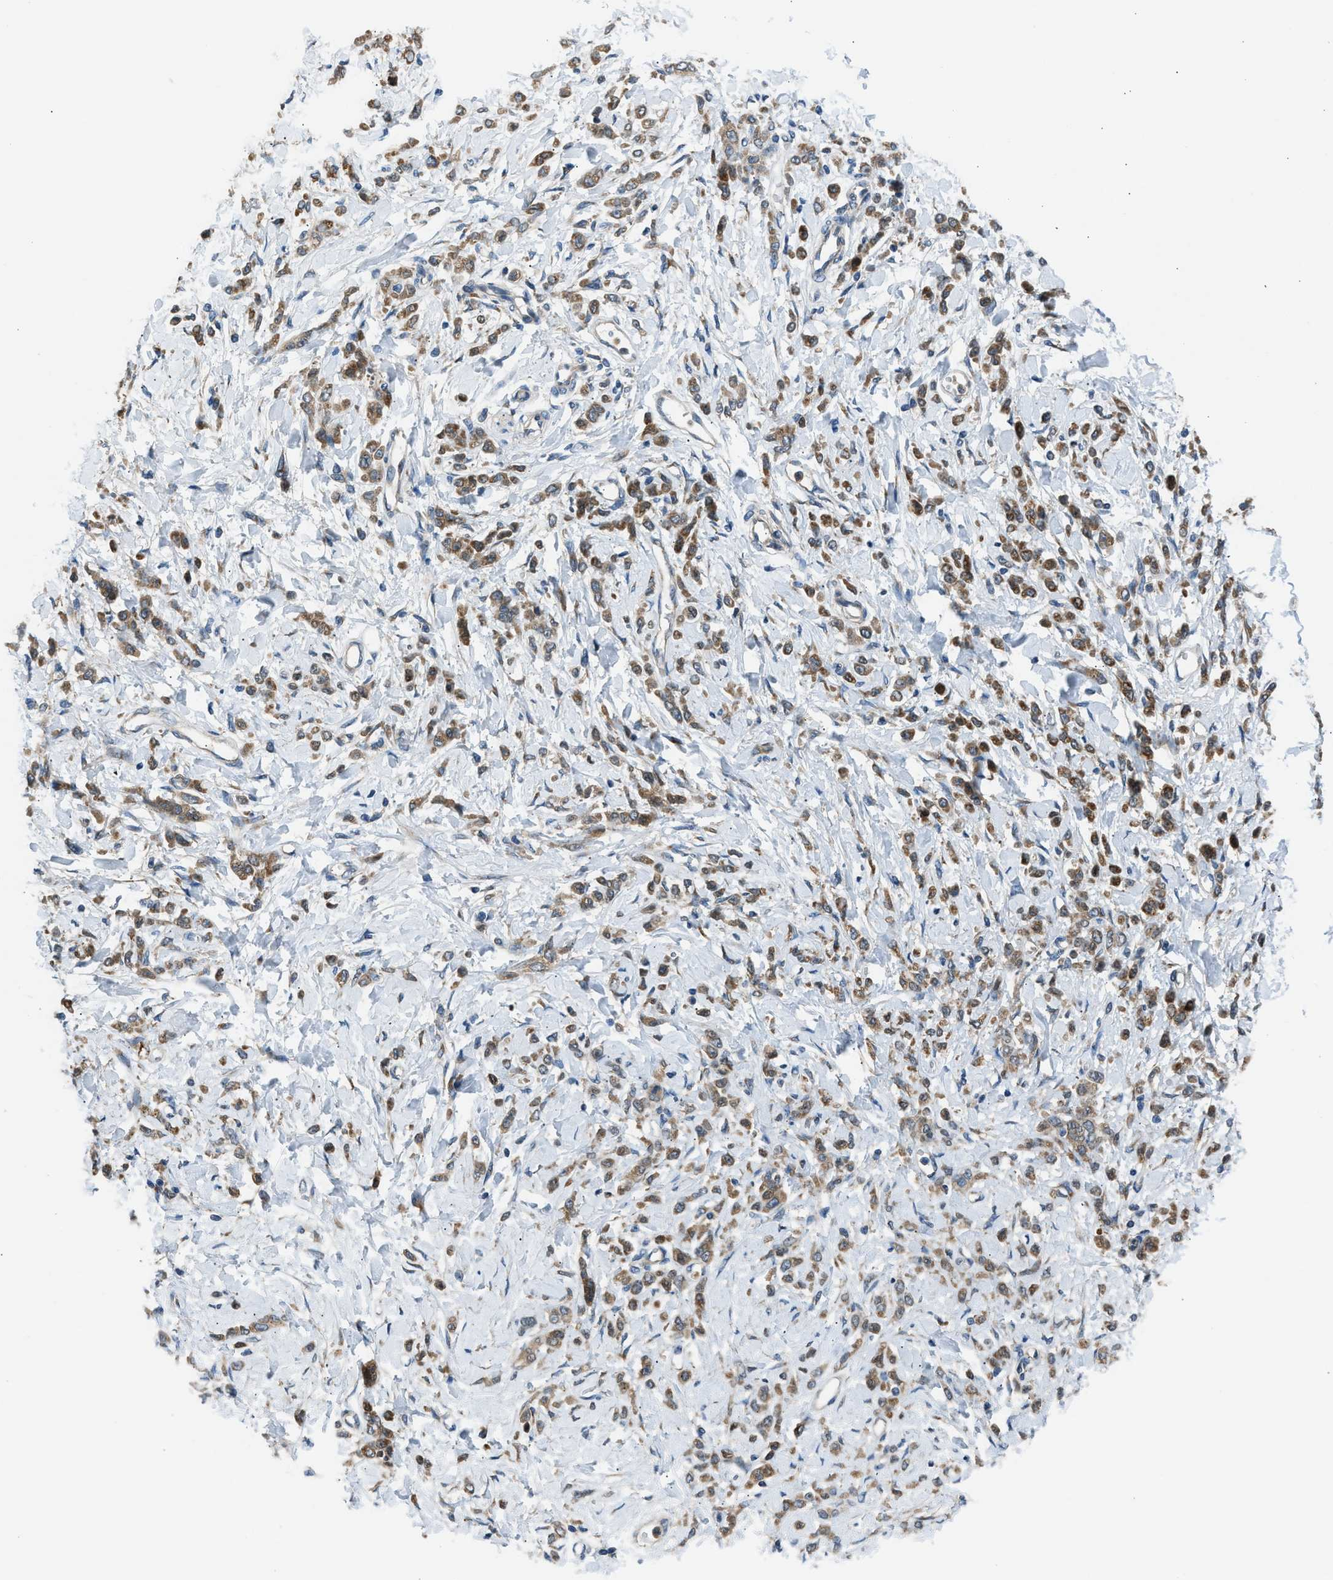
{"staining": {"intensity": "moderate", "quantity": ">75%", "location": "cytoplasmic/membranous"}, "tissue": "stomach cancer", "cell_type": "Tumor cells", "image_type": "cancer", "snomed": [{"axis": "morphology", "description": "Normal tissue, NOS"}, {"axis": "morphology", "description": "Adenocarcinoma, NOS"}, {"axis": "topography", "description": "Stomach"}], "caption": "The image exhibits a brown stain indicating the presence of a protein in the cytoplasmic/membranous of tumor cells in adenocarcinoma (stomach).", "gene": "EDARADD", "patient": {"sex": "male", "age": 82}}